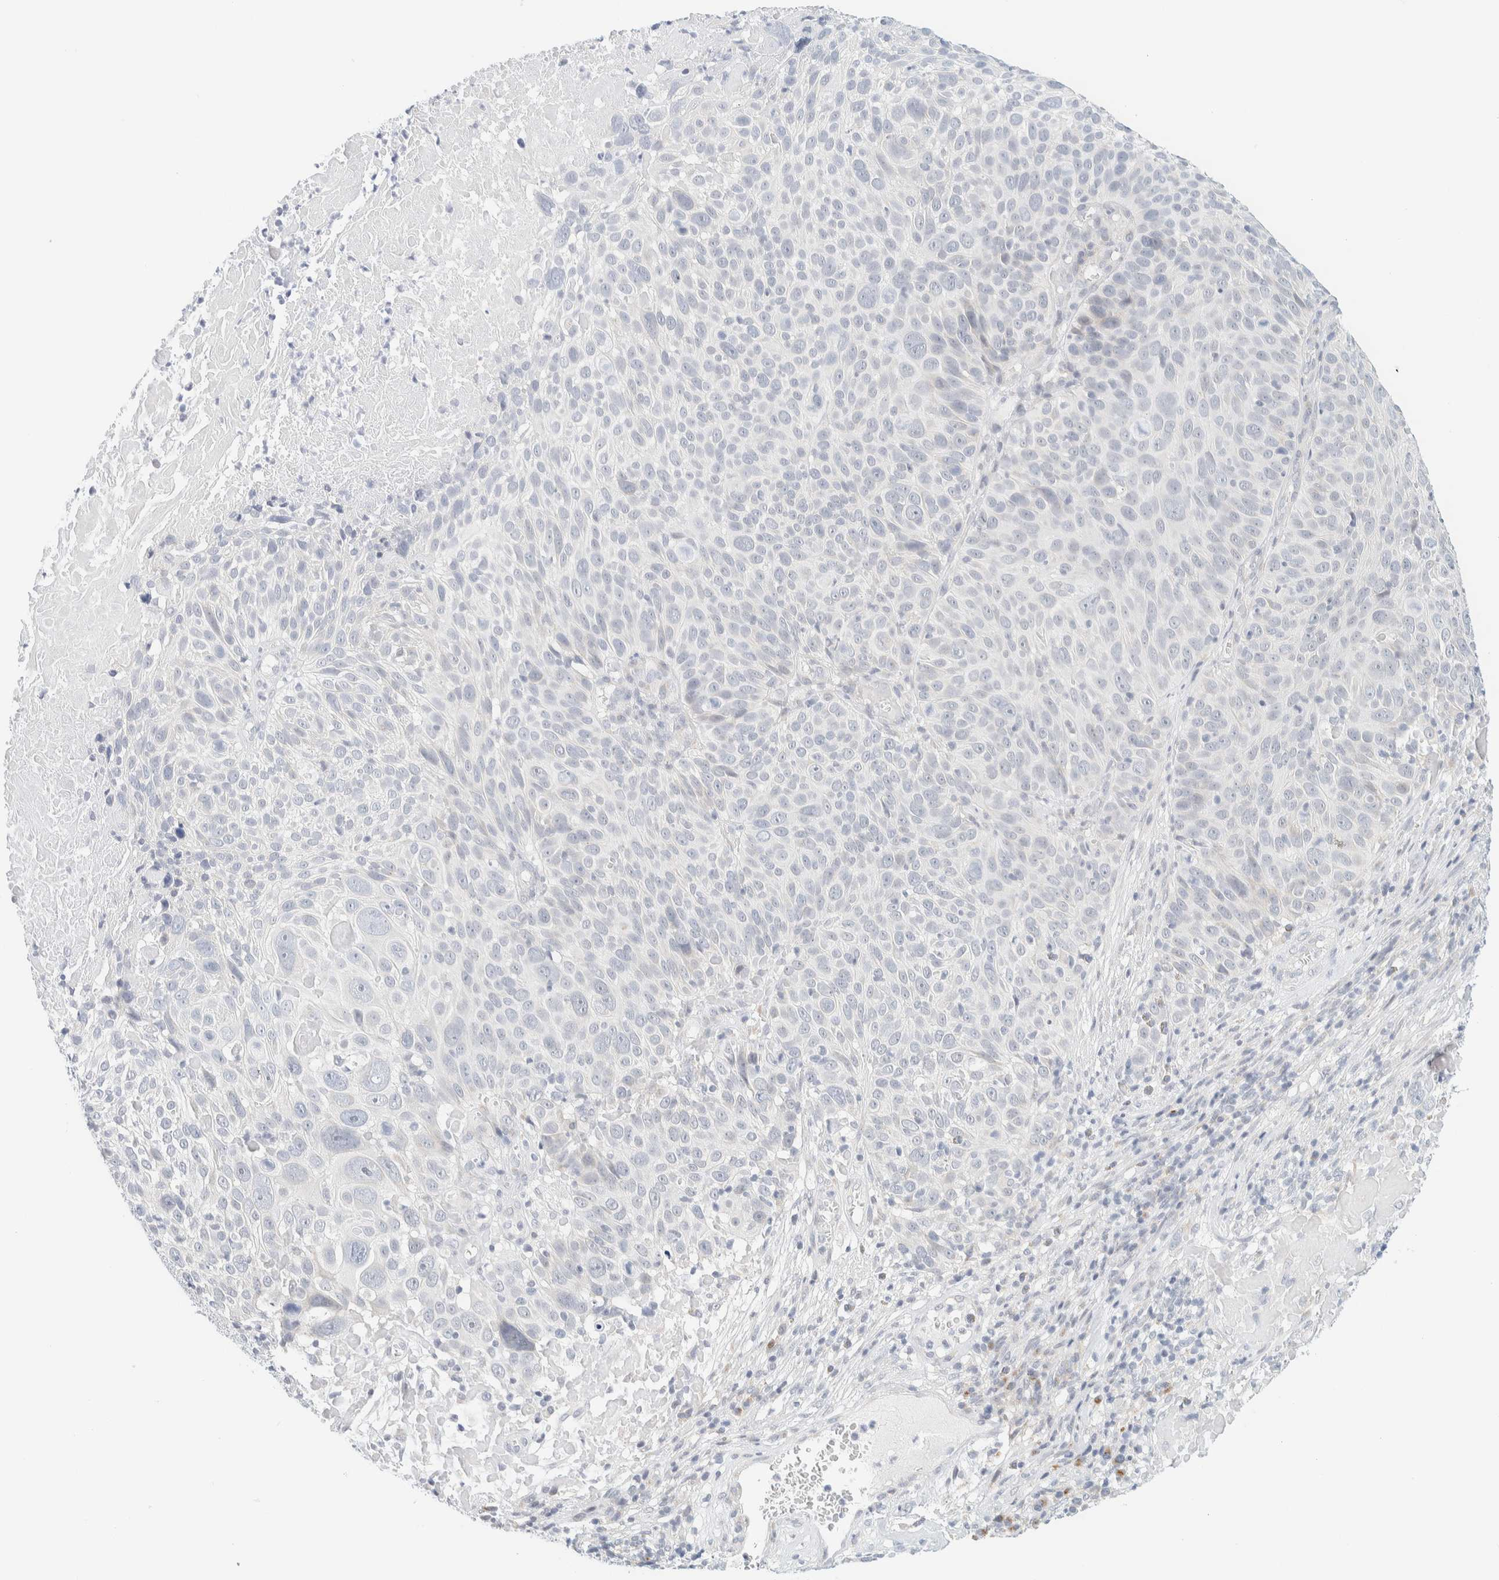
{"staining": {"intensity": "negative", "quantity": "none", "location": "none"}, "tissue": "cervical cancer", "cell_type": "Tumor cells", "image_type": "cancer", "snomed": [{"axis": "morphology", "description": "Squamous cell carcinoma, NOS"}, {"axis": "topography", "description": "Cervix"}], "caption": "Immunohistochemical staining of human cervical cancer reveals no significant expression in tumor cells.", "gene": "SPNS3", "patient": {"sex": "female", "age": 74}}